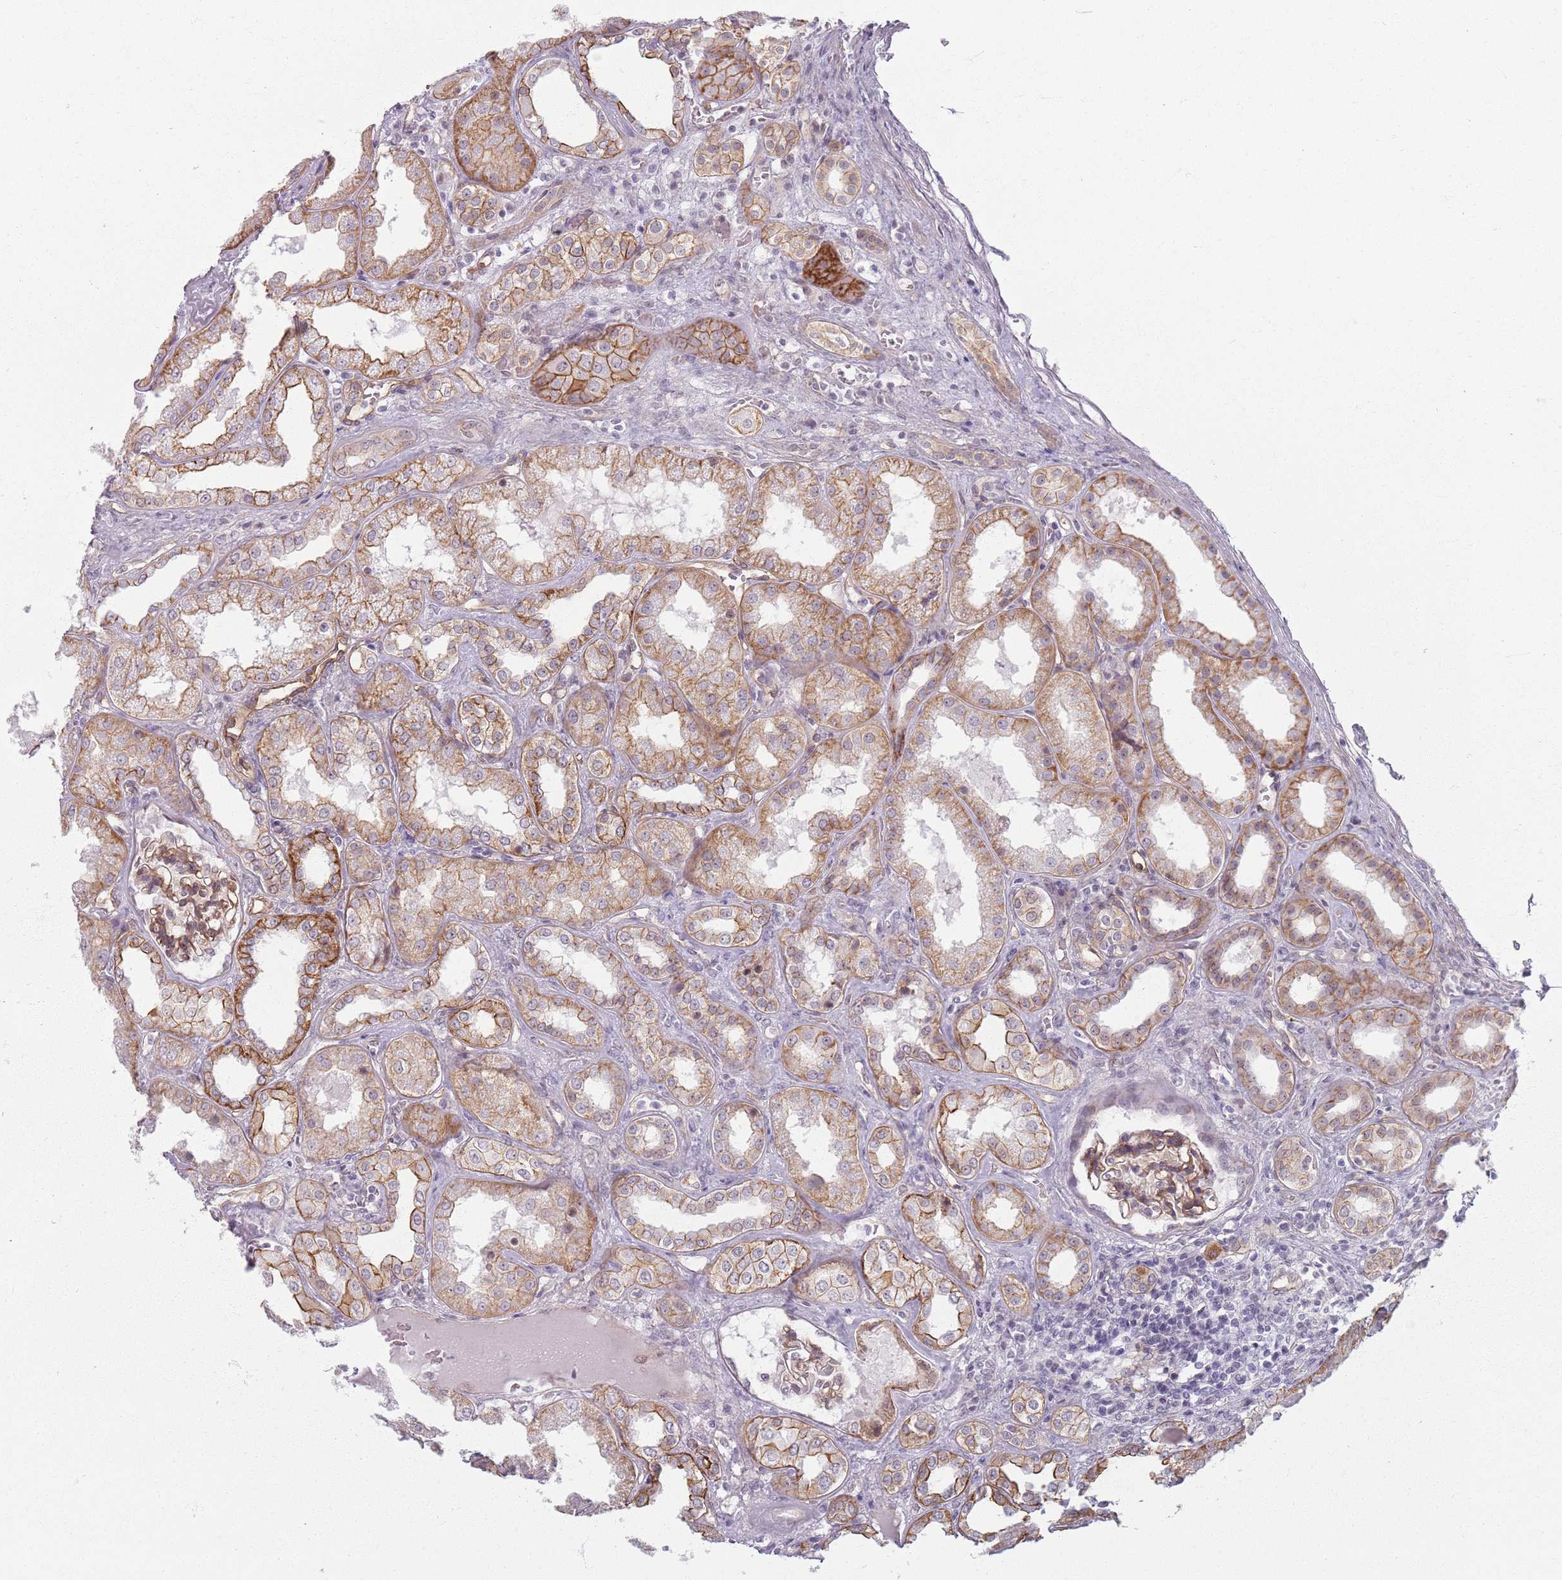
{"staining": {"intensity": "moderate", "quantity": "25%-75%", "location": "cytoplasmic/membranous"}, "tissue": "kidney", "cell_type": "Cells in glomeruli", "image_type": "normal", "snomed": [{"axis": "morphology", "description": "Normal tissue, NOS"}, {"axis": "topography", "description": "Kidney"}], "caption": "A medium amount of moderate cytoplasmic/membranous positivity is appreciated in approximately 25%-75% of cells in glomeruli in benign kidney.", "gene": "KCNA5", "patient": {"sex": "female", "age": 56}}